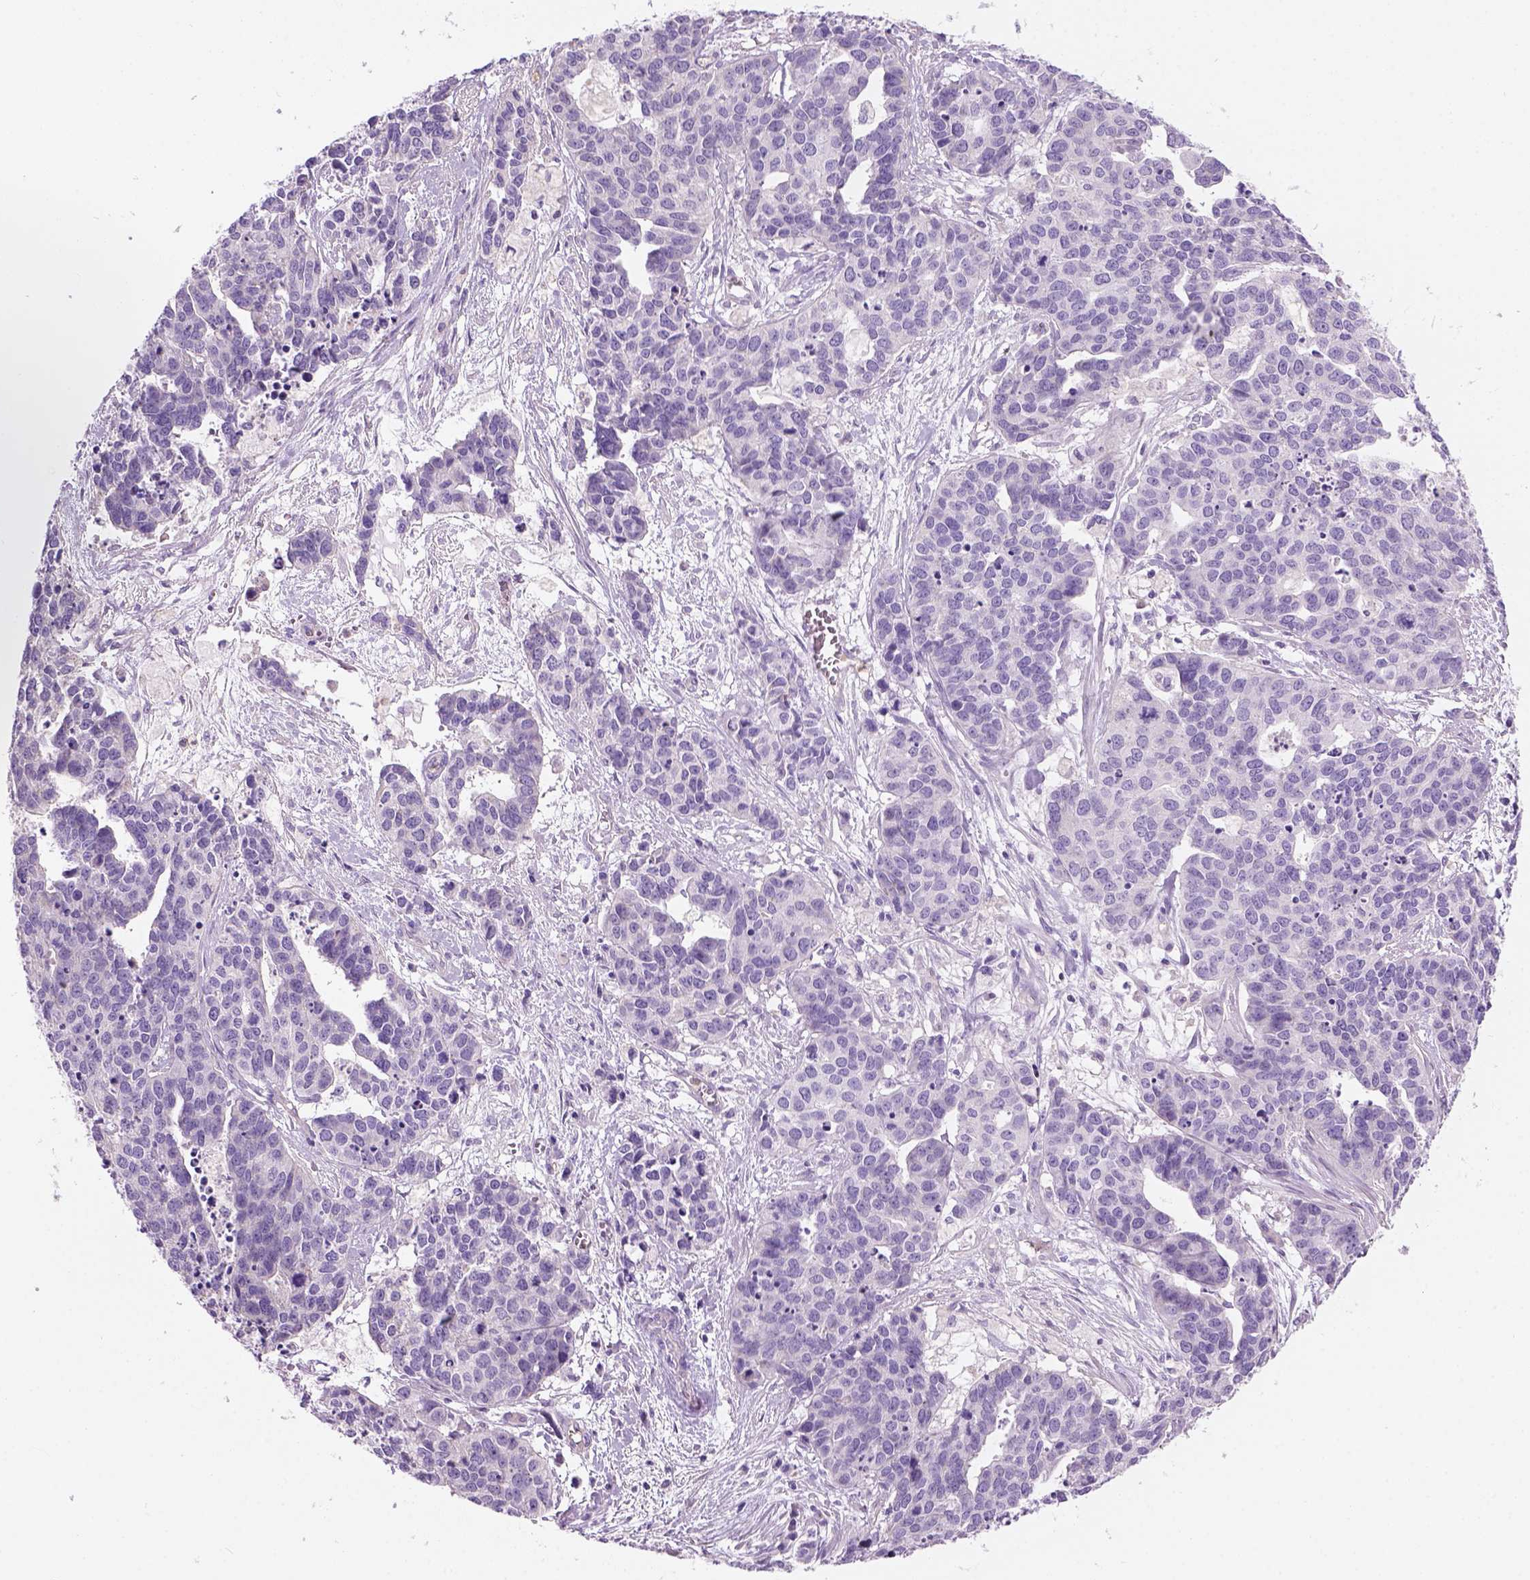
{"staining": {"intensity": "negative", "quantity": "none", "location": "none"}, "tissue": "ovarian cancer", "cell_type": "Tumor cells", "image_type": "cancer", "snomed": [{"axis": "morphology", "description": "Carcinoma, endometroid"}, {"axis": "topography", "description": "Ovary"}], "caption": "Micrograph shows no protein positivity in tumor cells of ovarian cancer tissue. Brightfield microscopy of immunohistochemistry (IHC) stained with DAB (brown) and hematoxylin (blue), captured at high magnification.", "gene": "CD84", "patient": {"sex": "female", "age": 65}}